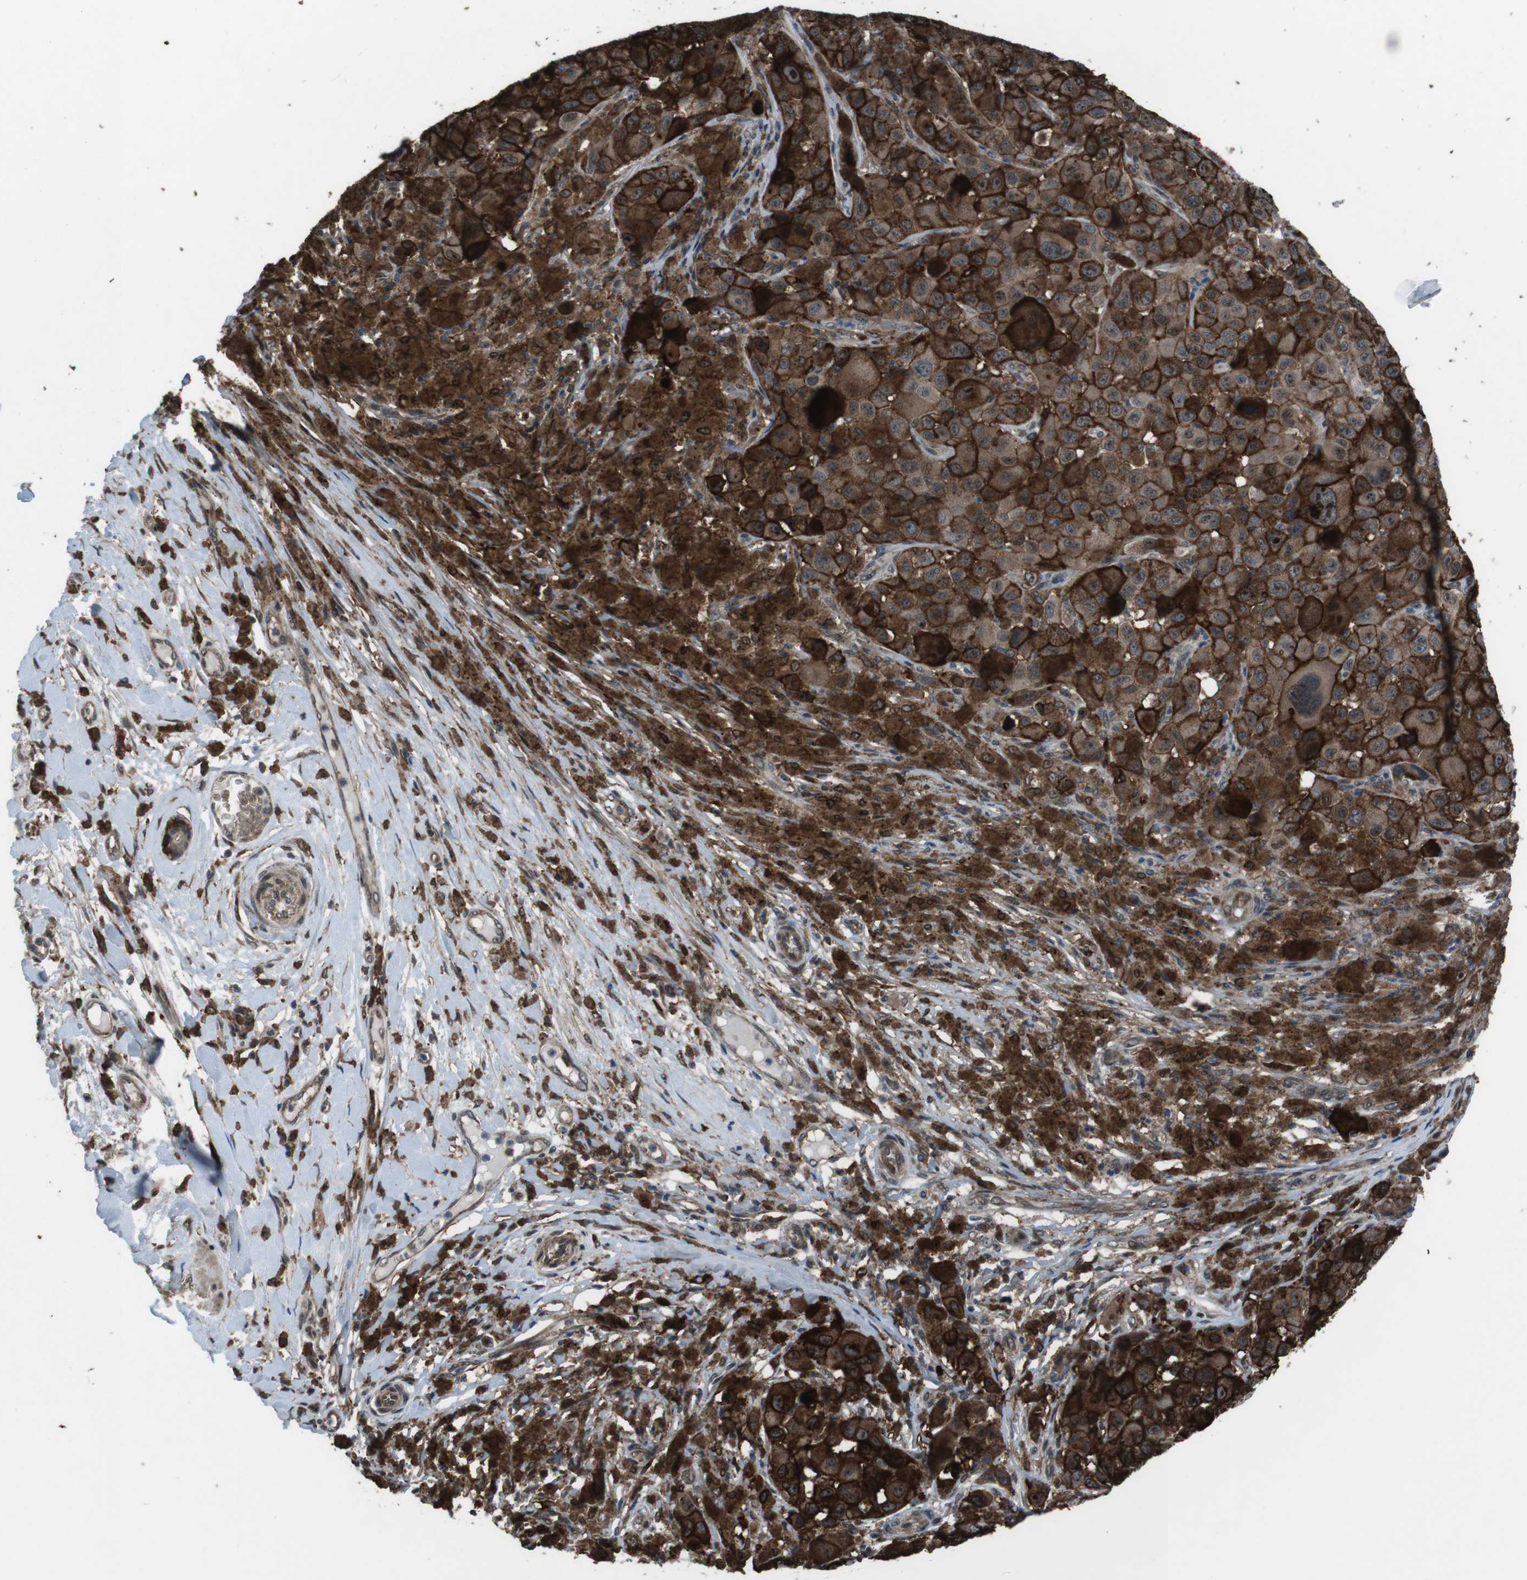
{"staining": {"intensity": "strong", "quantity": ">75%", "location": "cytoplasmic/membranous"}, "tissue": "melanoma", "cell_type": "Tumor cells", "image_type": "cancer", "snomed": [{"axis": "morphology", "description": "Malignant melanoma, NOS"}, {"axis": "topography", "description": "Skin"}], "caption": "Immunohistochemical staining of human melanoma shows strong cytoplasmic/membranous protein positivity in about >75% of tumor cells.", "gene": "GDF10", "patient": {"sex": "male", "age": 96}}